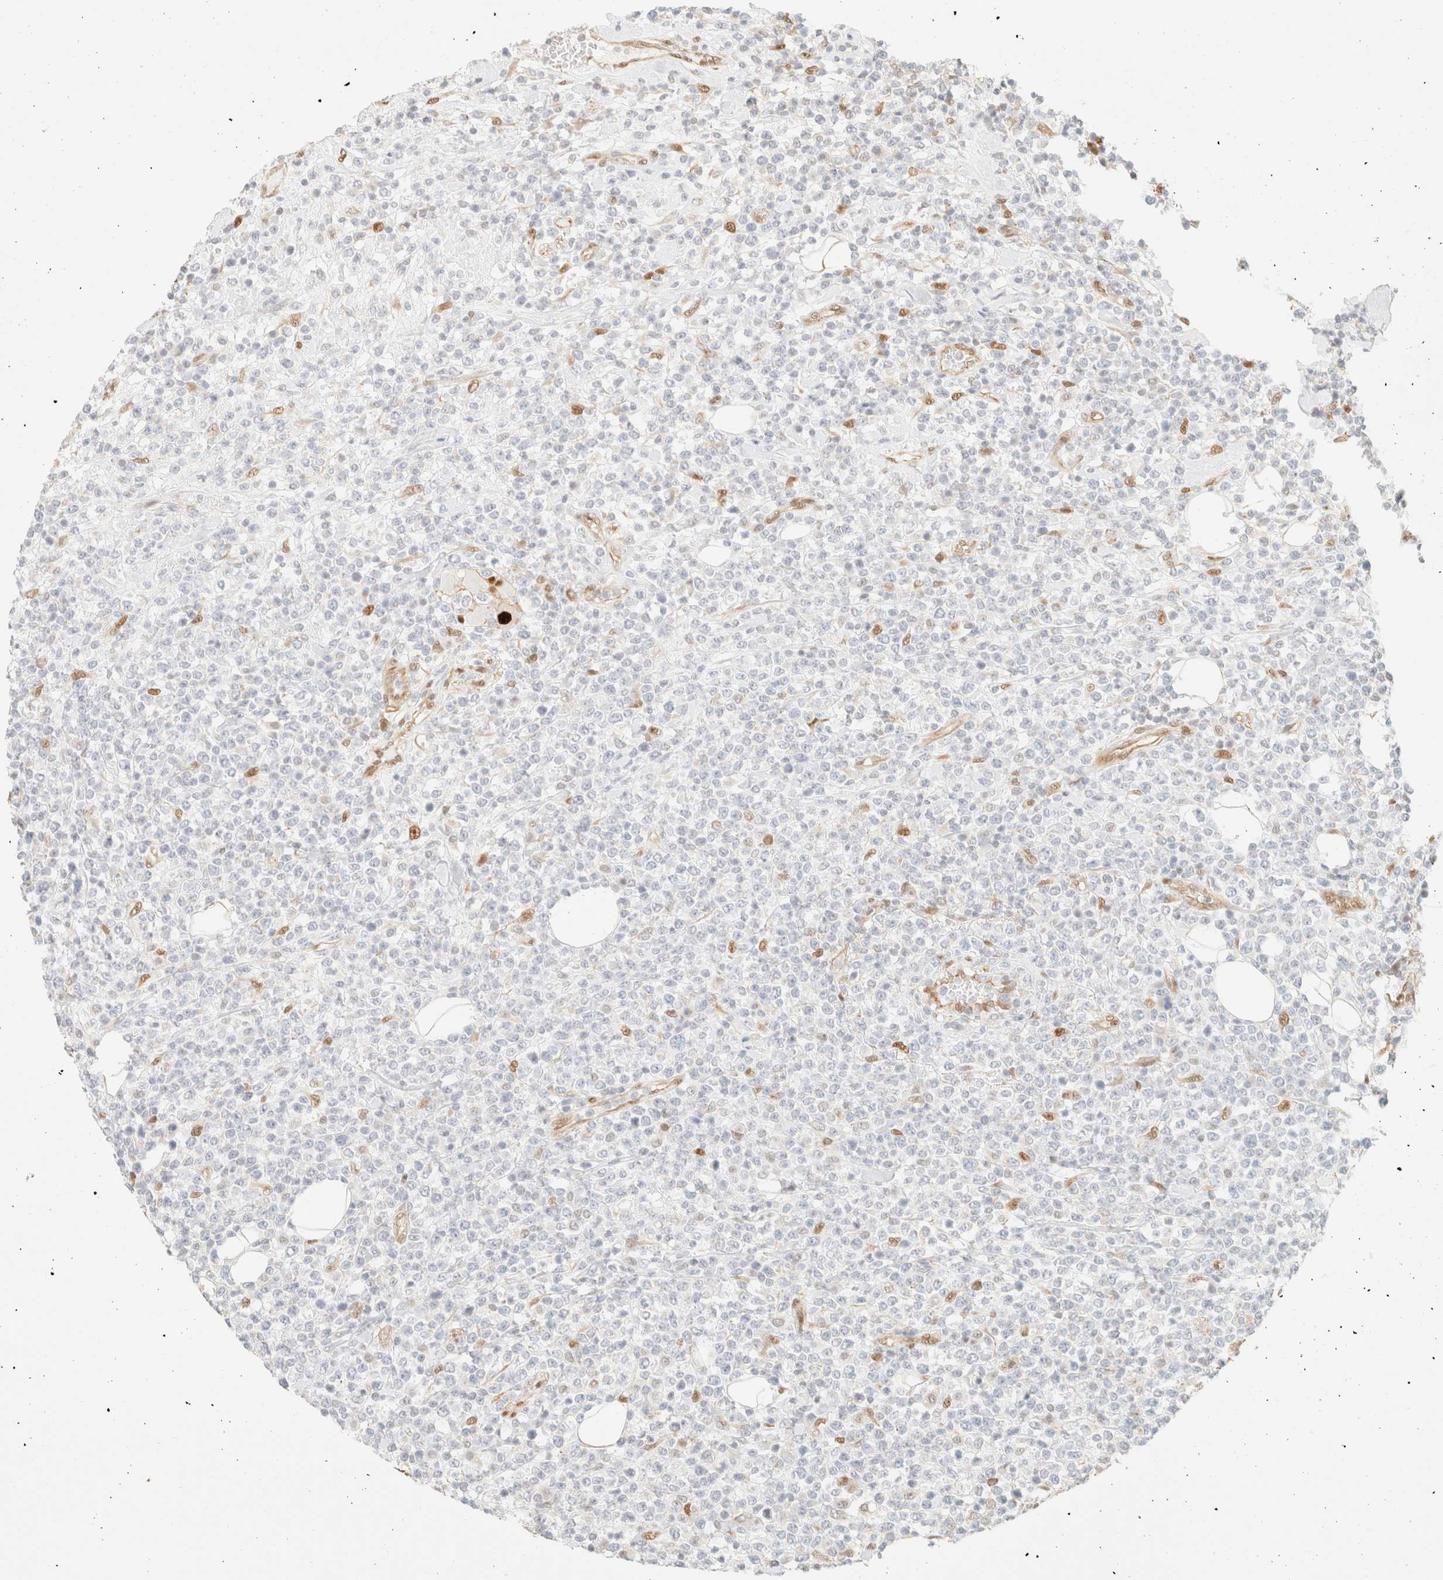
{"staining": {"intensity": "negative", "quantity": "none", "location": "none"}, "tissue": "lymphoma", "cell_type": "Tumor cells", "image_type": "cancer", "snomed": [{"axis": "morphology", "description": "Malignant lymphoma, non-Hodgkin's type, High grade"}, {"axis": "topography", "description": "Colon"}], "caption": "Immunohistochemical staining of lymphoma displays no significant positivity in tumor cells.", "gene": "ZSCAN18", "patient": {"sex": "female", "age": 53}}